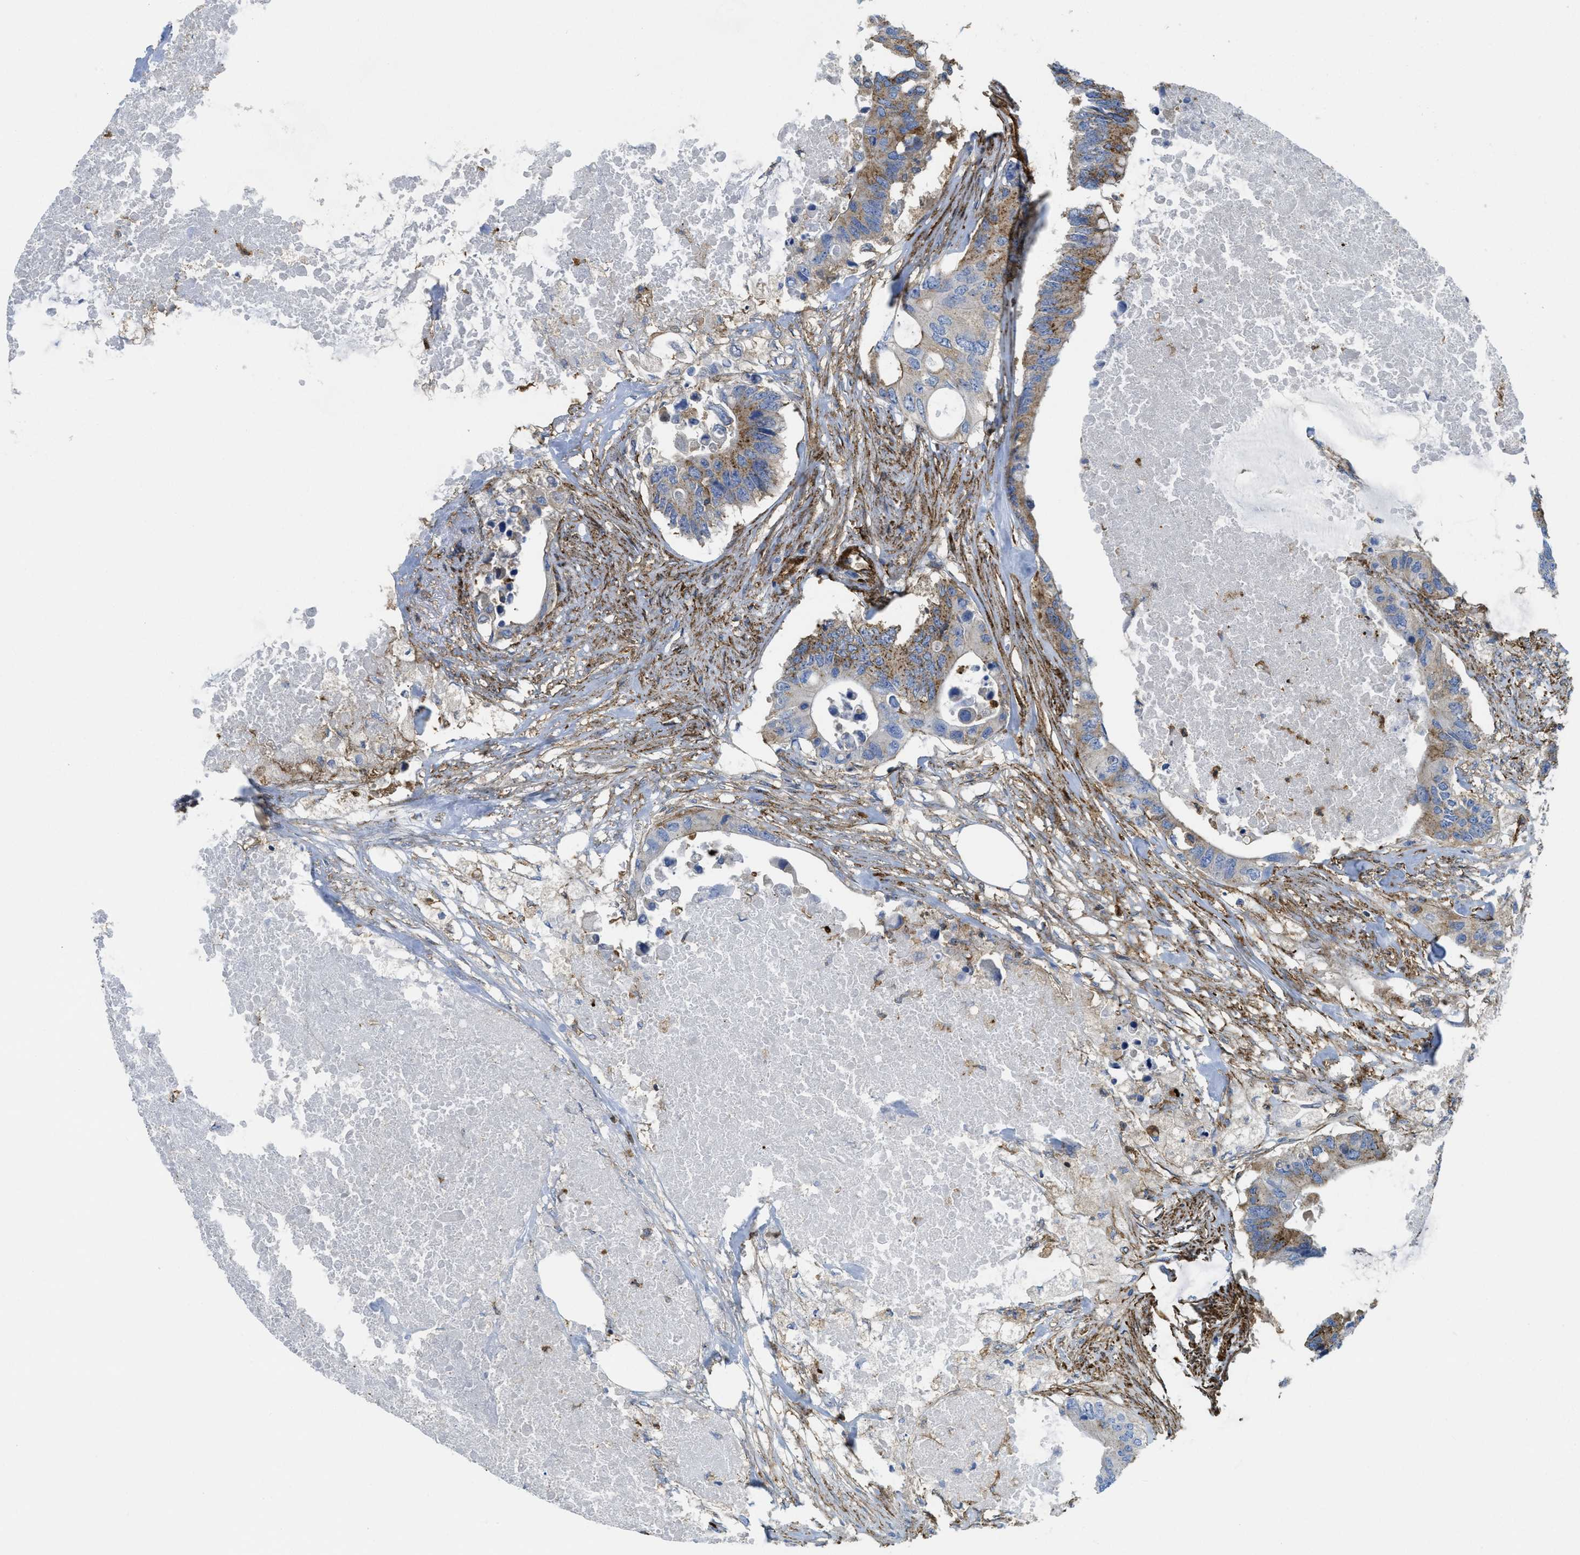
{"staining": {"intensity": "moderate", "quantity": "25%-75%", "location": "cytoplasmic/membranous"}, "tissue": "colorectal cancer", "cell_type": "Tumor cells", "image_type": "cancer", "snomed": [{"axis": "morphology", "description": "Adenocarcinoma, NOS"}, {"axis": "topography", "description": "Colon"}], "caption": "Protein staining demonstrates moderate cytoplasmic/membranous expression in about 25%-75% of tumor cells in adenocarcinoma (colorectal). The staining was performed using DAB (3,3'-diaminobenzidine), with brown indicating positive protein expression. Nuclei are stained blue with hematoxylin.", "gene": "HIP1", "patient": {"sex": "male", "age": 71}}